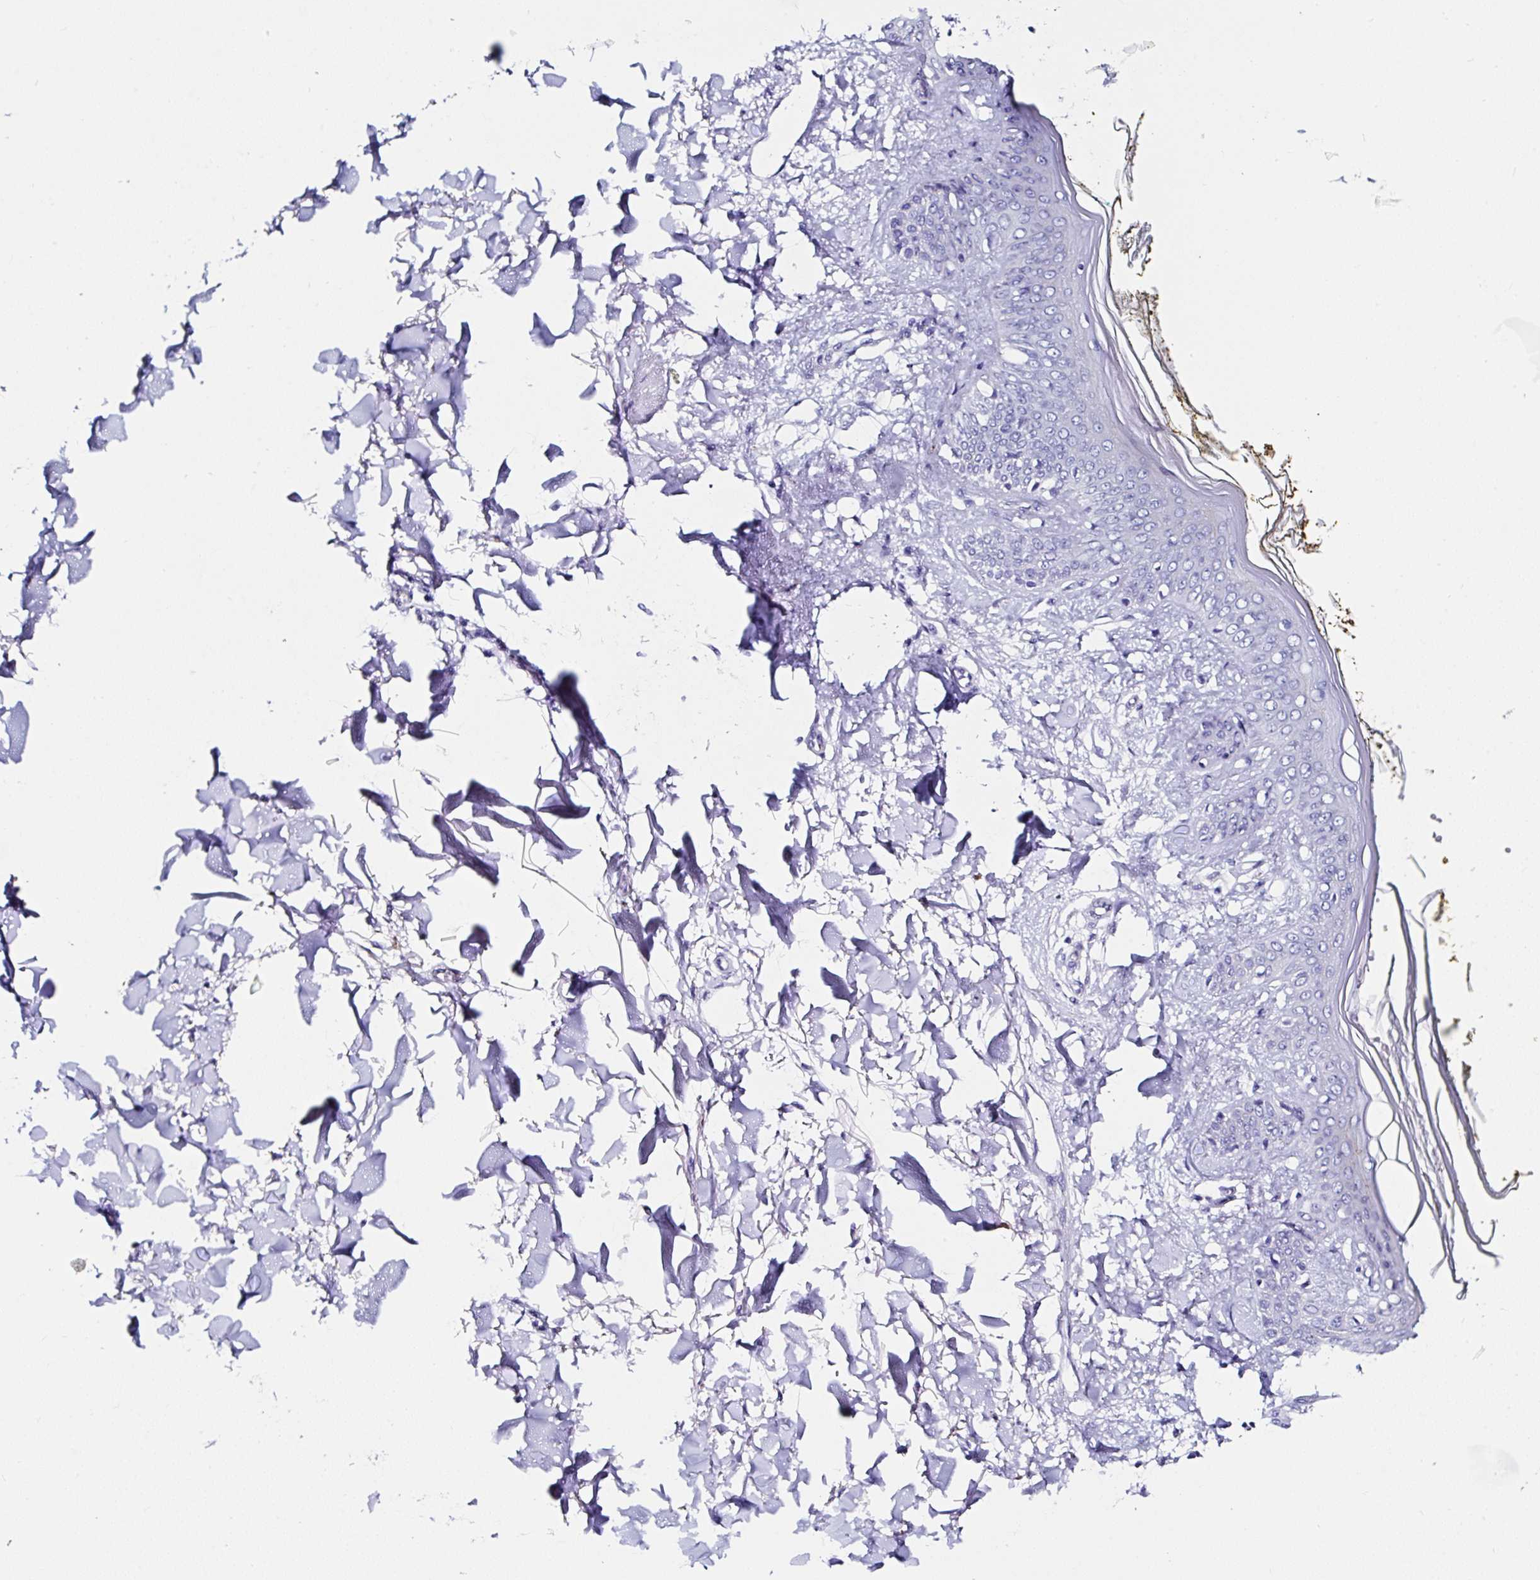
{"staining": {"intensity": "negative", "quantity": "none", "location": "none"}, "tissue": "skin", "cell_type": "Fibroblasts", "image_type": "normal", "snomed": [{"axis": "morphology", "description": "Normal tissue, NOS"}, {"axis": "topography", "description": "Skin"}], "caption": "Immunohistochemistry (IHC) micrograph of normal skin: human skin stained with DAB reveals no significant protein expression in fibroblasts. (Brightfield microscopy of DAB immunohistochemistry (IHC) at high magnification).", "gene": "TMPRSS11E", "patient": {"sex": "female", "age": 34}}